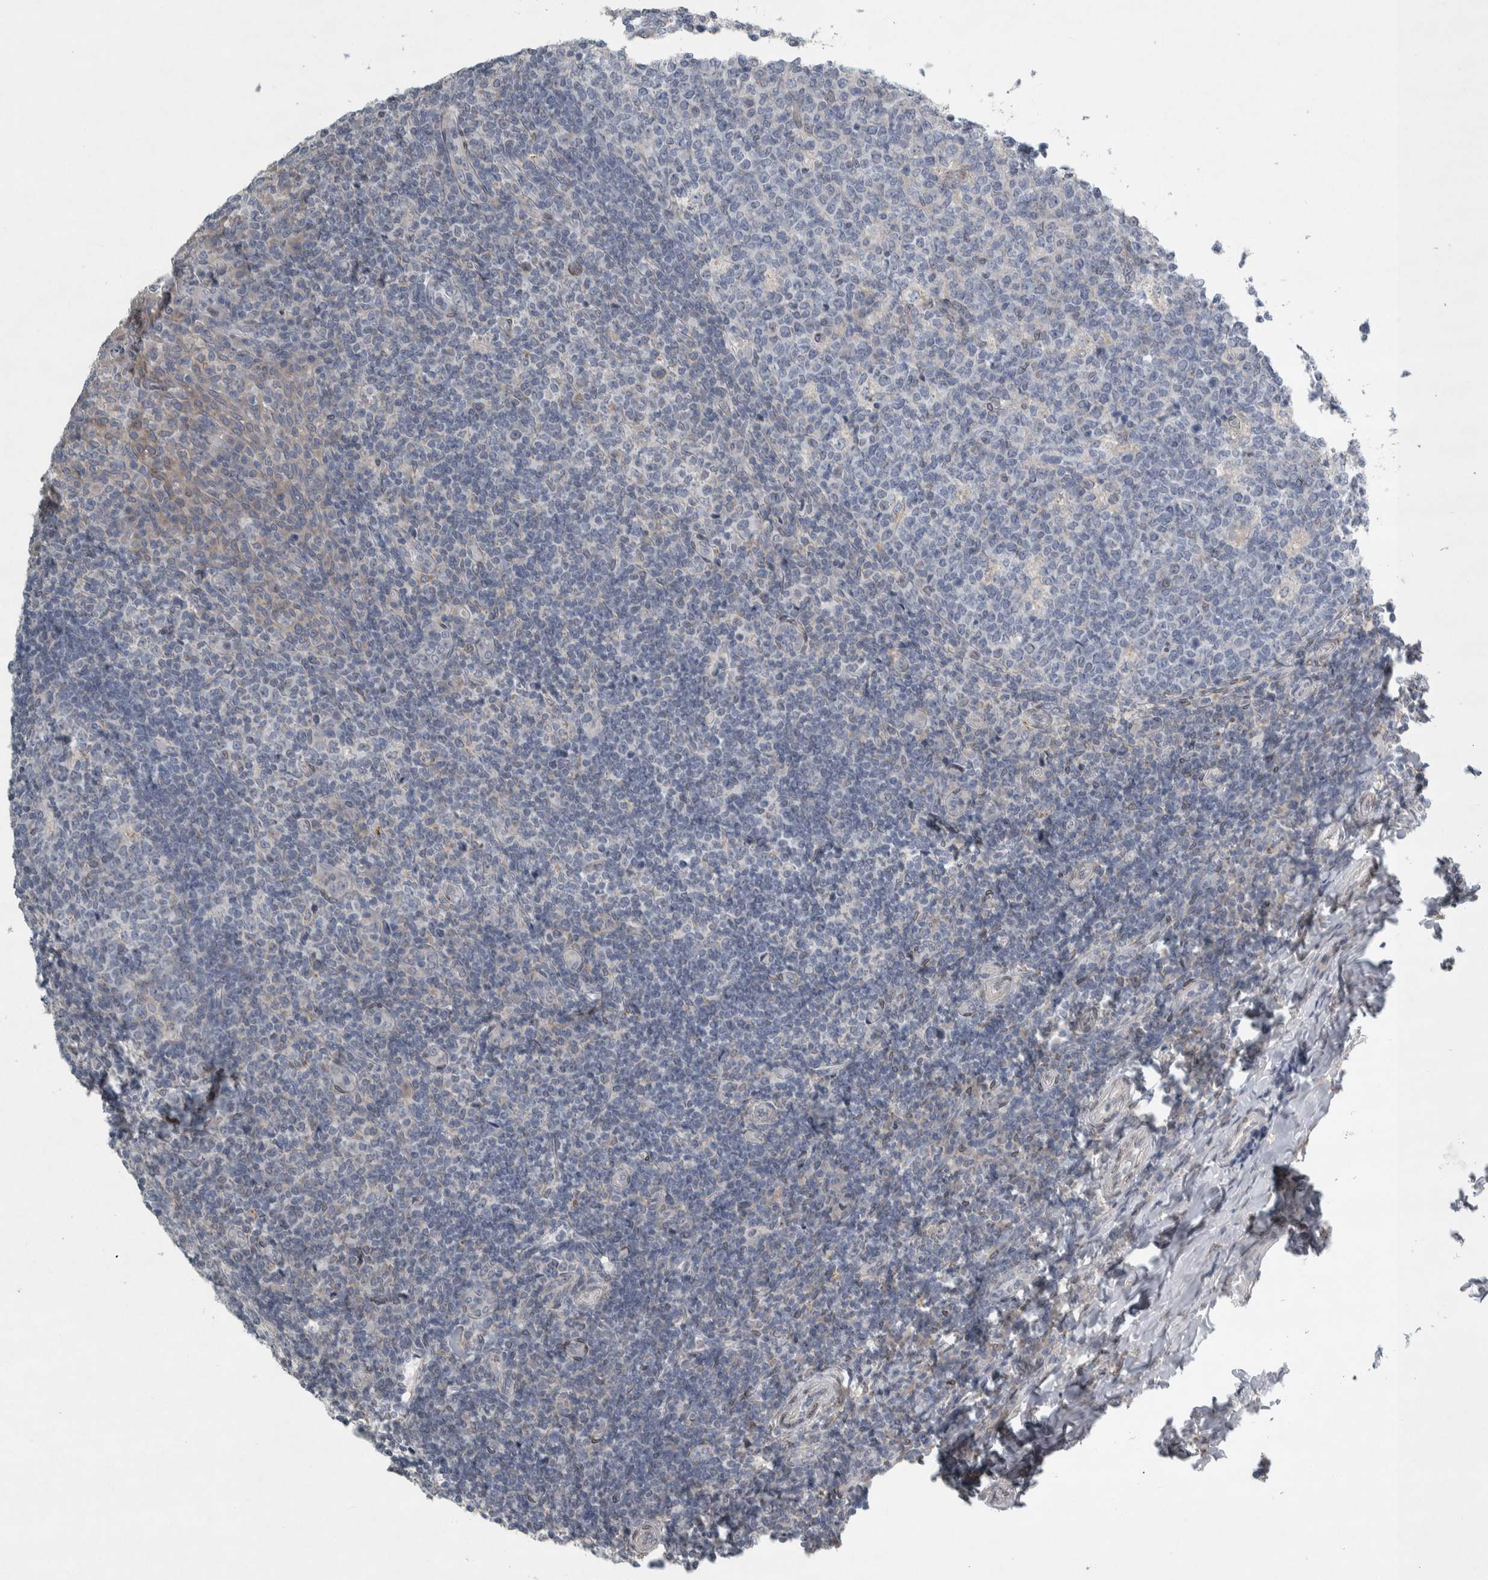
{"staining": {"intensity": "negative", "quantity": "none", "location": "none"}, "tissue": "tonsil", "cell_type": "Germinal center cells", "image_type": "normal", "snomed": [{"axis": "morphology", "description": "Normal tissue, NOS"}, {"axis": "topography", "description": "Tonsil"}], "caption": "Benign tonsil was stained to show a protein in brown. There is no significant positivity in germinal center cells. (DAB IHC, high magnification).", "gene": "SIGMAR1", "patient": {"sex": "female", "age": 19}}